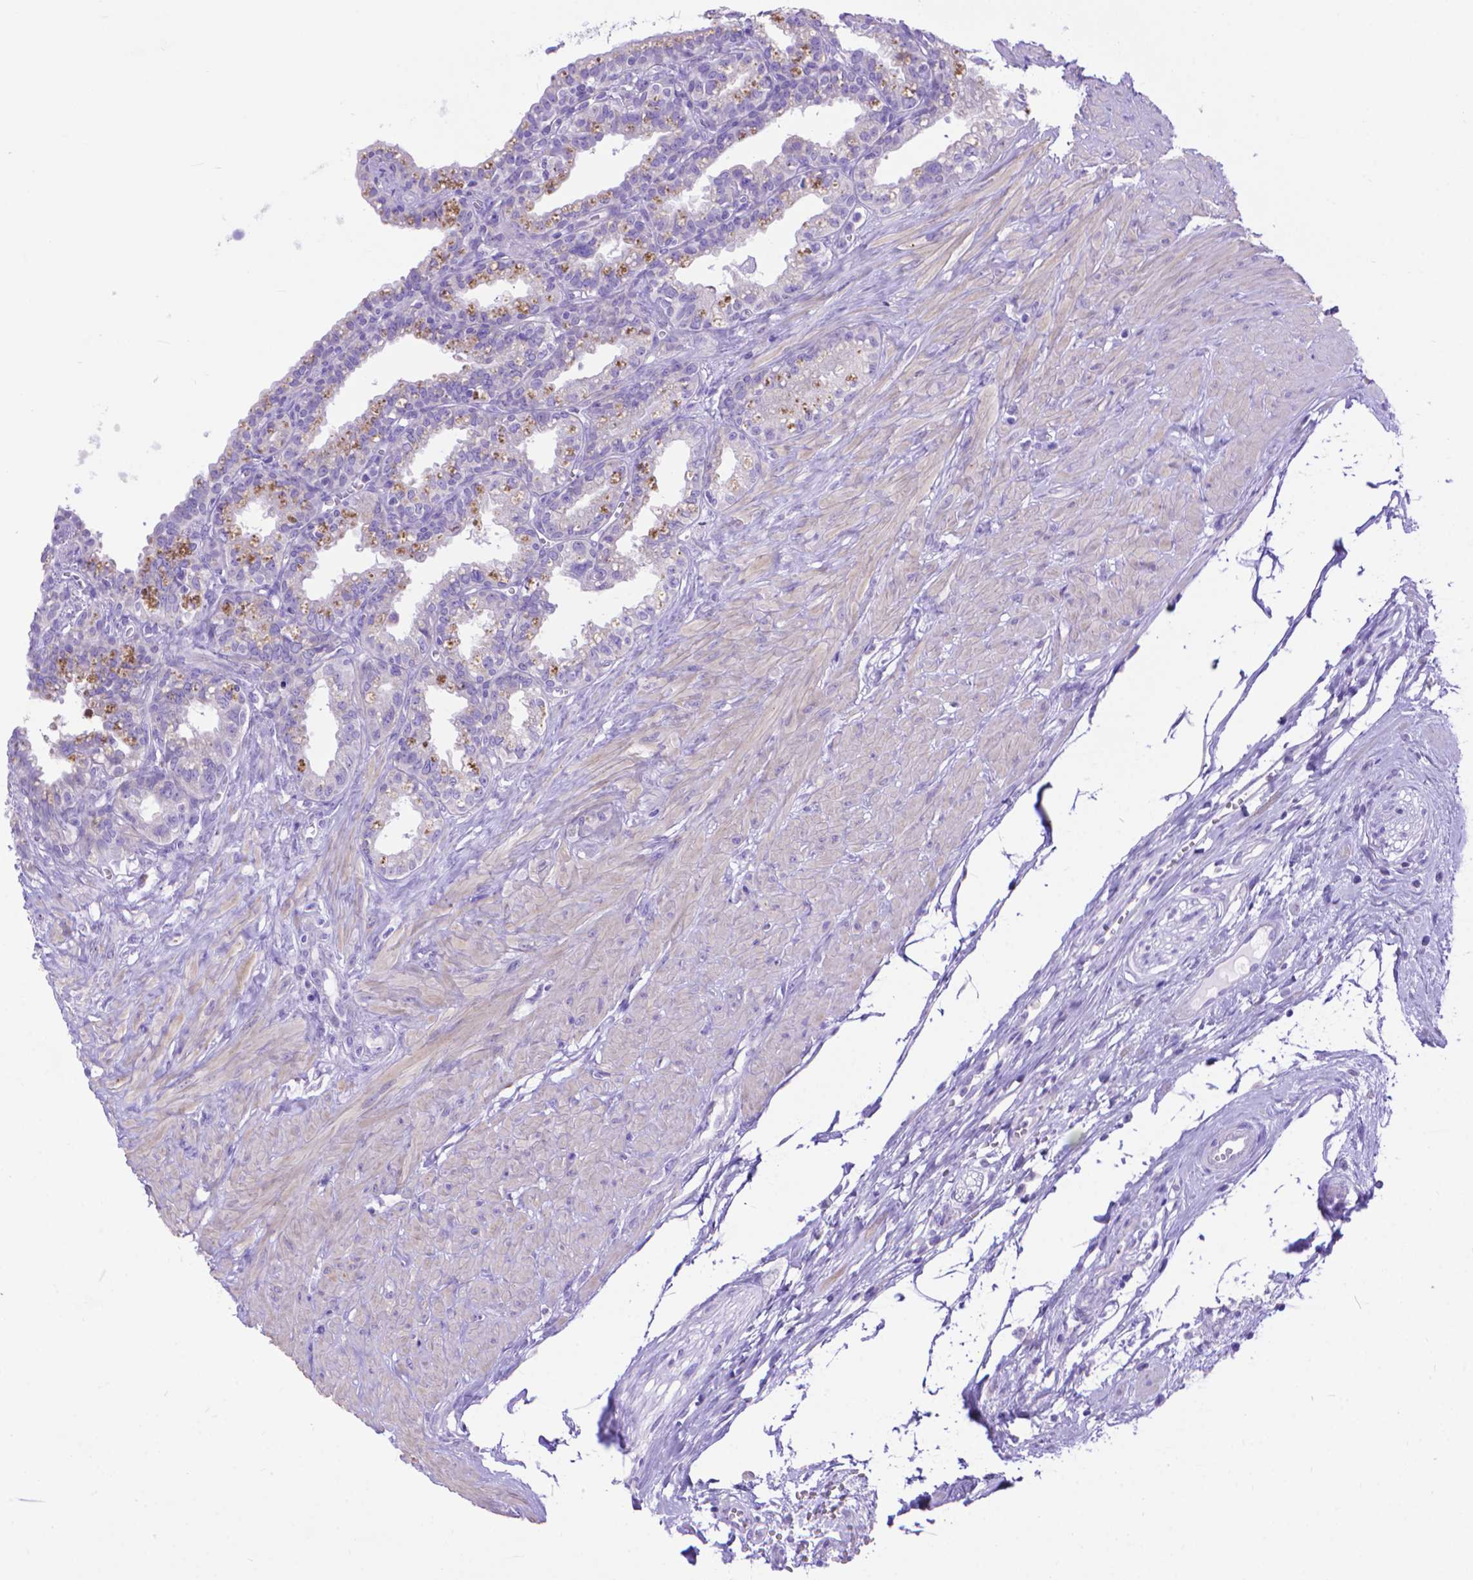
{"staining": {"intensity": "negative", "quantity": "none", "location": "none"}, "tissue": "seminal vesicle", "cell_type": "Glandular cells", "image_type": "normal", "snomed": [{"axis": "morphology", "description": "Normal tissue, NOS"}, {"axis": "morphology", "description": "Urothelial carcinoma, NOS"}, {"axis": "topography", "description": "Urinary bladder"}, {"axis": "topography", "description": "Seminal veicle"}], "caption": "A micrograph of human seminal vesicle is negative for staining in glandular cells. The staining is performed using DAB brown chromogen with nuclei counter-stained in using hematoxylin.", "gene": "DHRS2", "patient": {"sex": "male", "age": 76}}